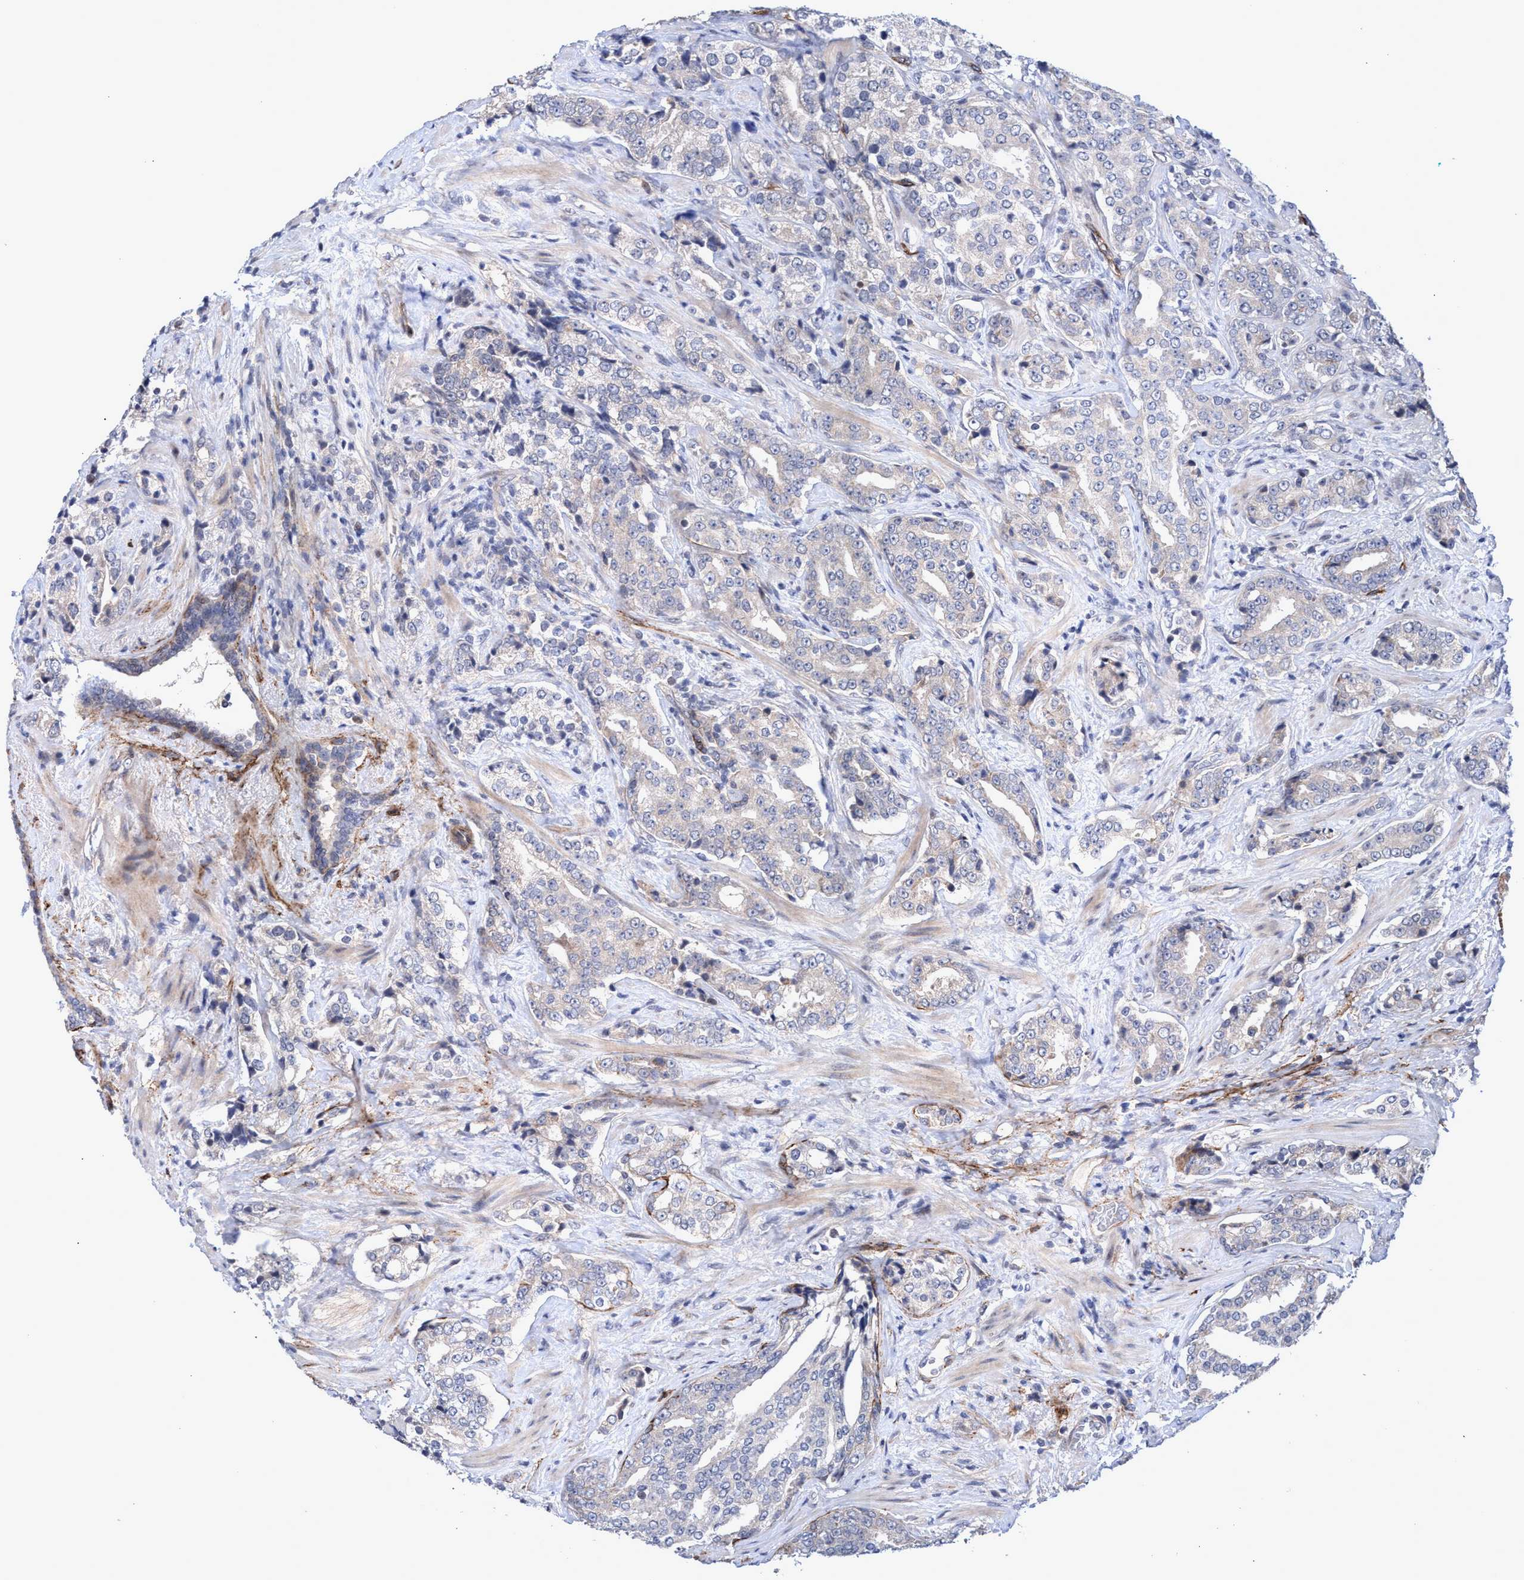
{"staining": {"intensity": "negative", "quantity": "none", "location": "none"}, "tissue": "prostate cancer", "cell_type": "Tumor cells", "image_type": "cancer", "snomed": [{"axis": "morphology", "description": "Adenocarcinoma, High grade"}, {"axis": "topography", "description": "Prostate"}], "caption": "An IHC photomicrograph of prostate cancer (high-grade adenocarcinoma) is shown. There is no staining in tumor cells of prostate cancer (high-grade adenocarcinoma).", "gene": "ZNF750", "patient": {"sex": "male", "age": 71}}